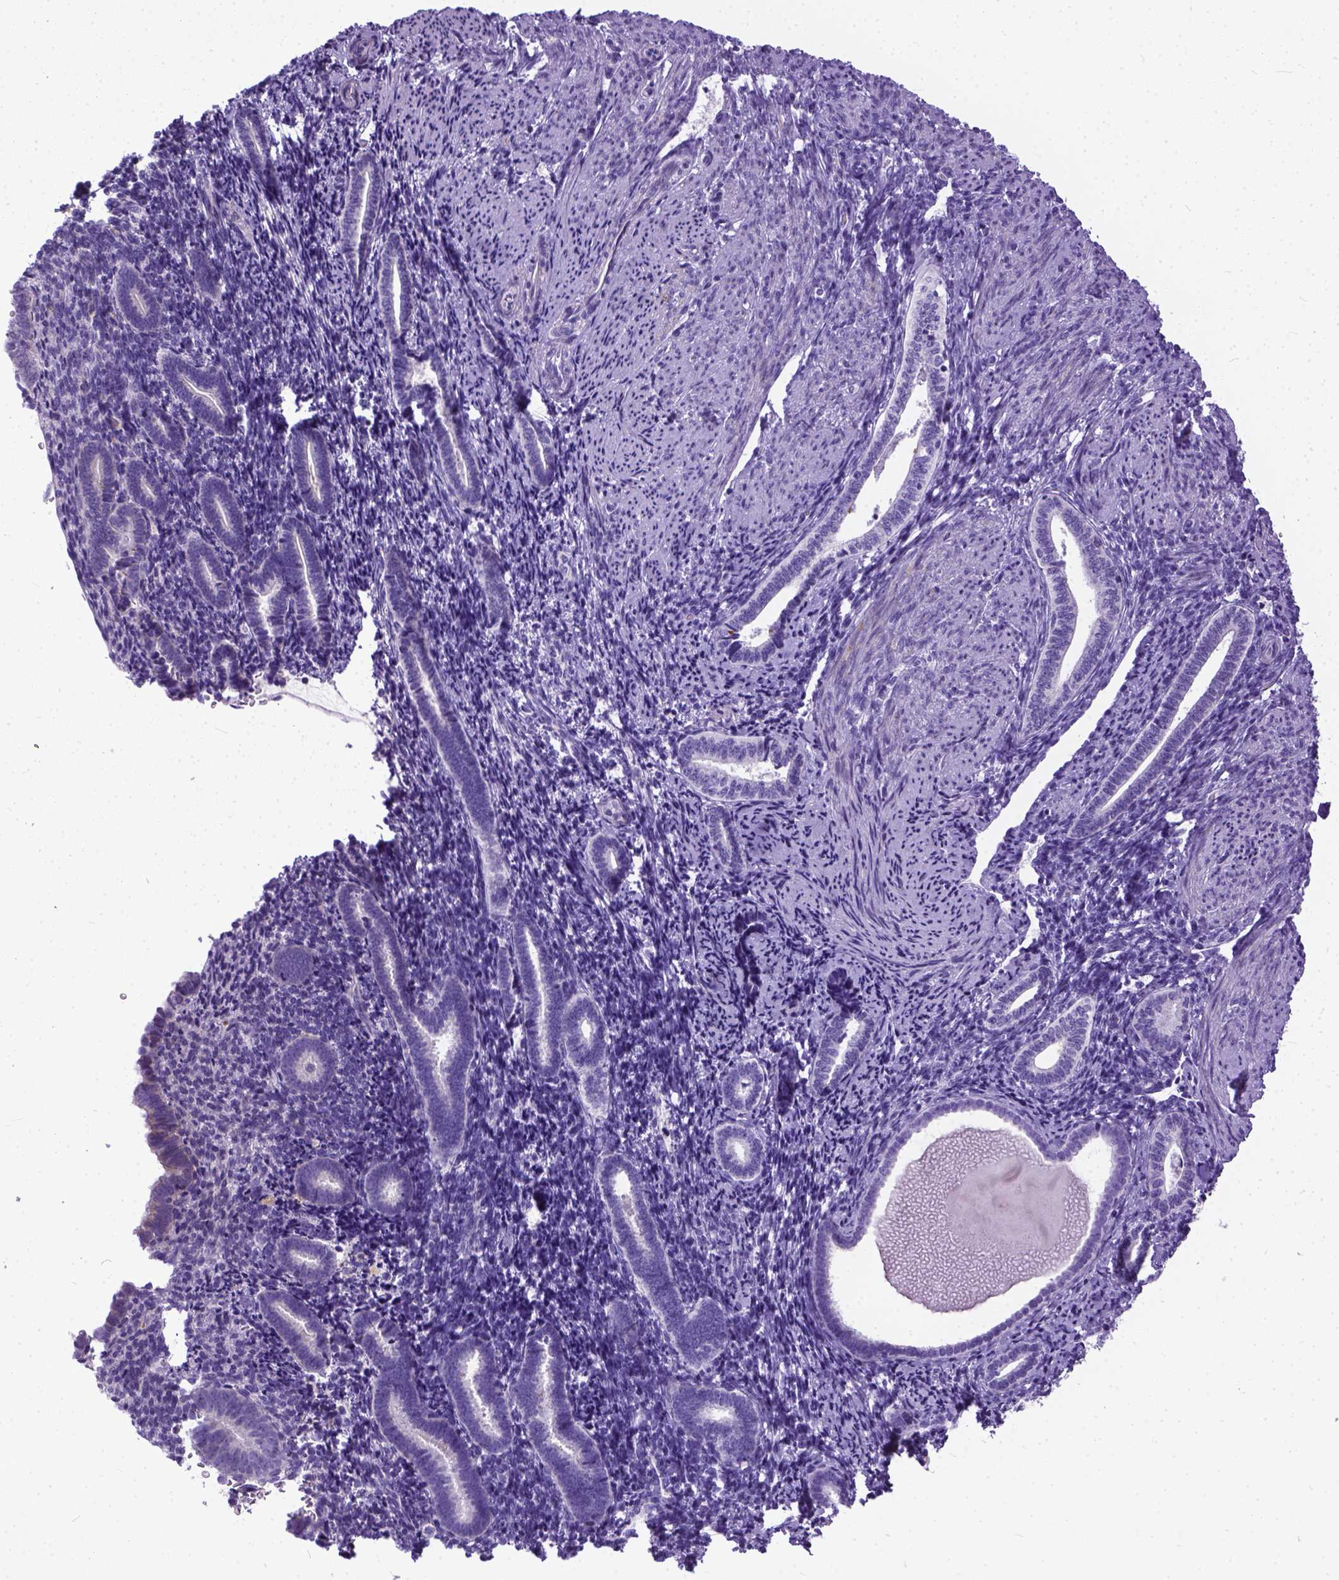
{"staining": {"intensity": "negative", "quantity": "none", "location": "none"}, "tissue": "endometrium", "cell_type": "Cells in endometrial stroma", "image_type": "normal", "snomed": [{"axis": "morphology", "description": "Normal tissue, NOS"}, {"axis": "topography", "description": "Endometrium"}], "caption": "There is no significant staining in cells in endometrial stroma of endometrium. (Immunohistochemistry, brightfield microscopy, high magnification).", "gene": "PLK5", "patient": {"sex": "female", "age": 57}}